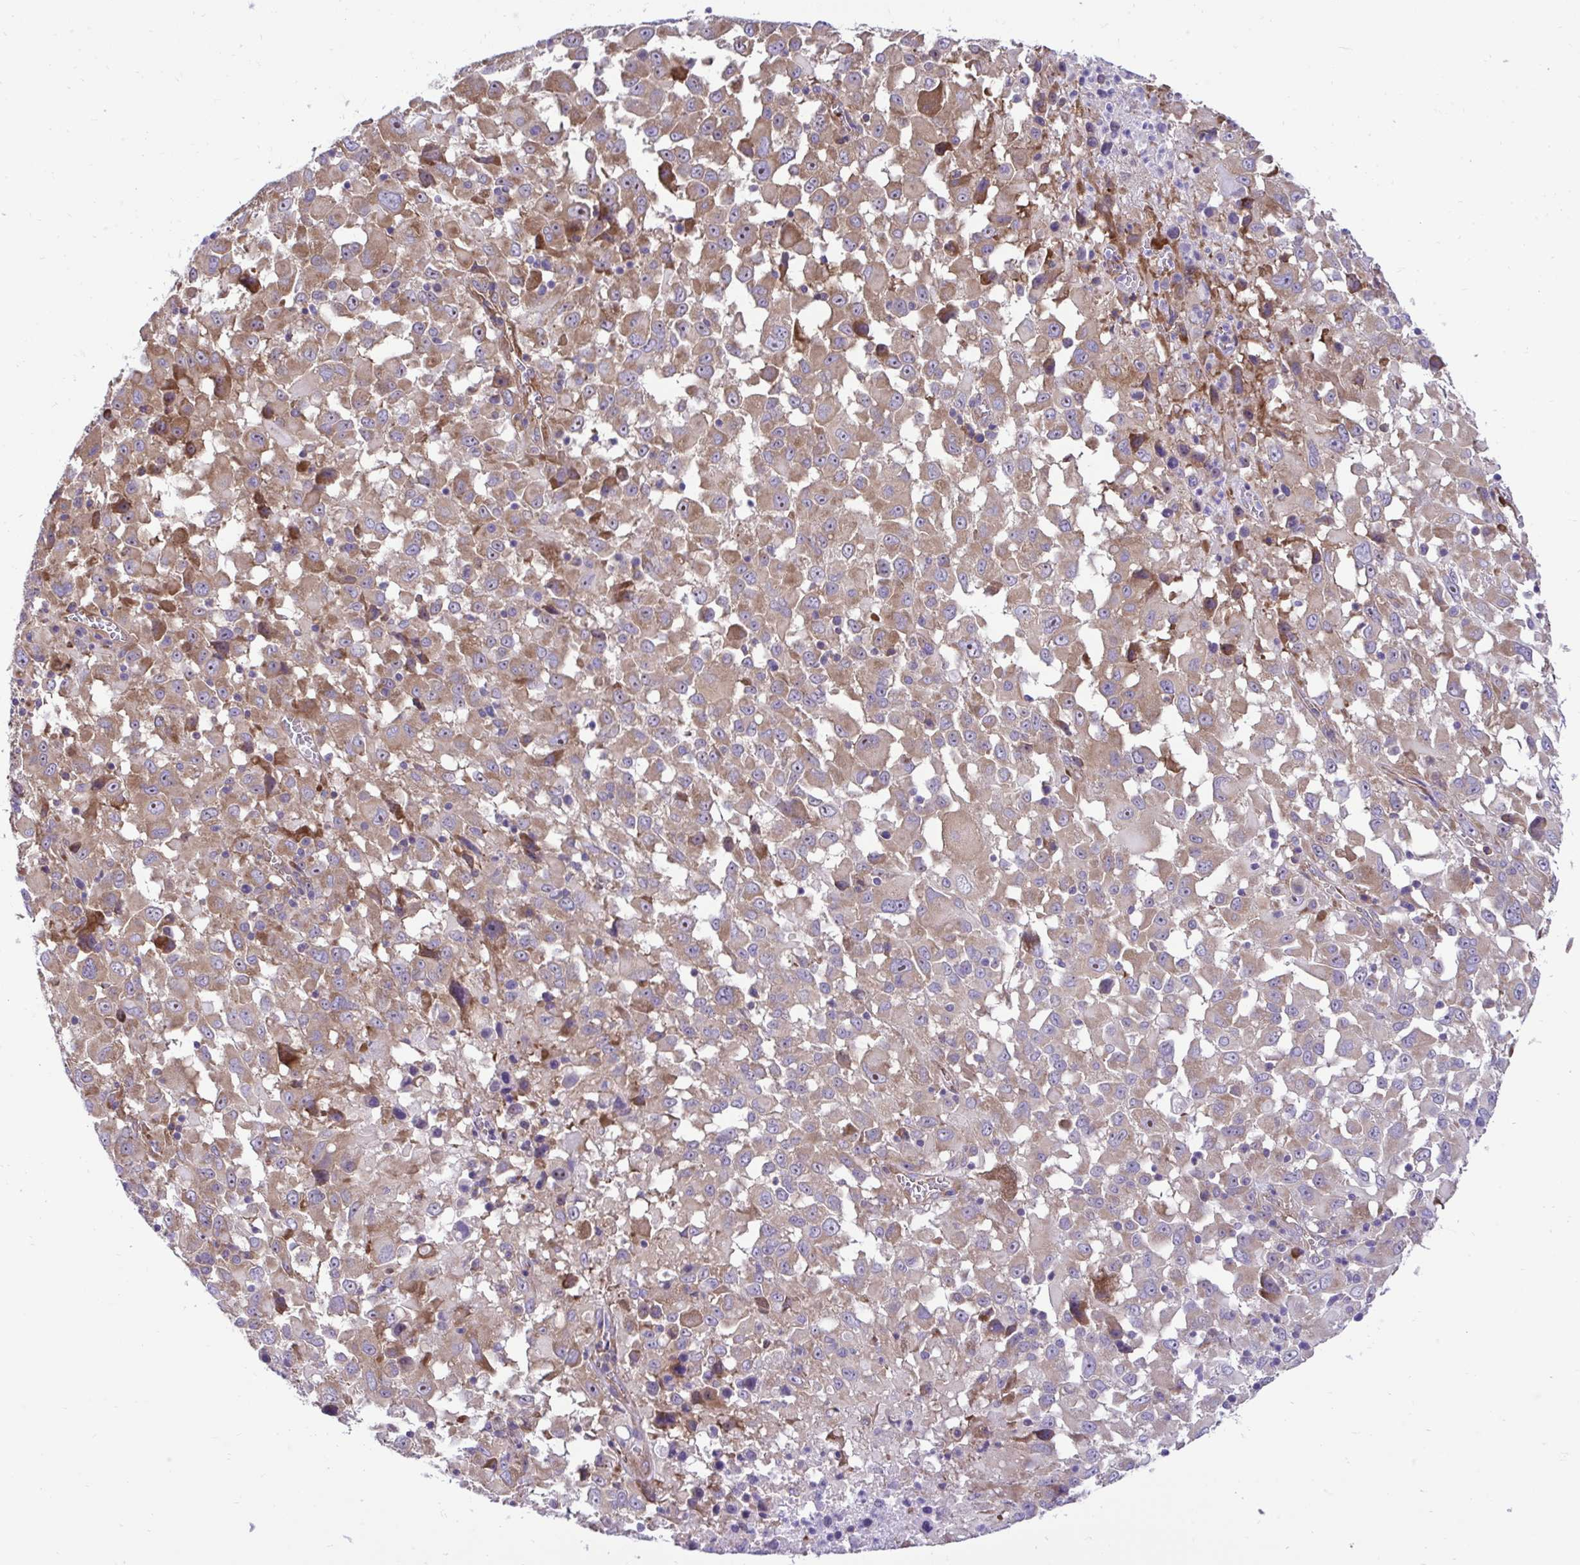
{"staining": {"intensity": "moderate", "quantity": ">75%", "location": "cytoplasmic/membranous"}, "tissue": "melanoma", "cell_type": "Tumor cells", "image_type": "cancer", "snomed": [{"axis": "morphology", "description": "Malignant melanoma, Metastatic site"}, {"axis": "topography", "description": "Soft tissue"}], "caption": "The immunohistochemical stain highlights moderate cytoplasmic/membranous staining in tumor cells of malignant melanoma (metastatic site) tissue.", "gene": "RPL7", "patient": {"sex": "male", "age": 50}}